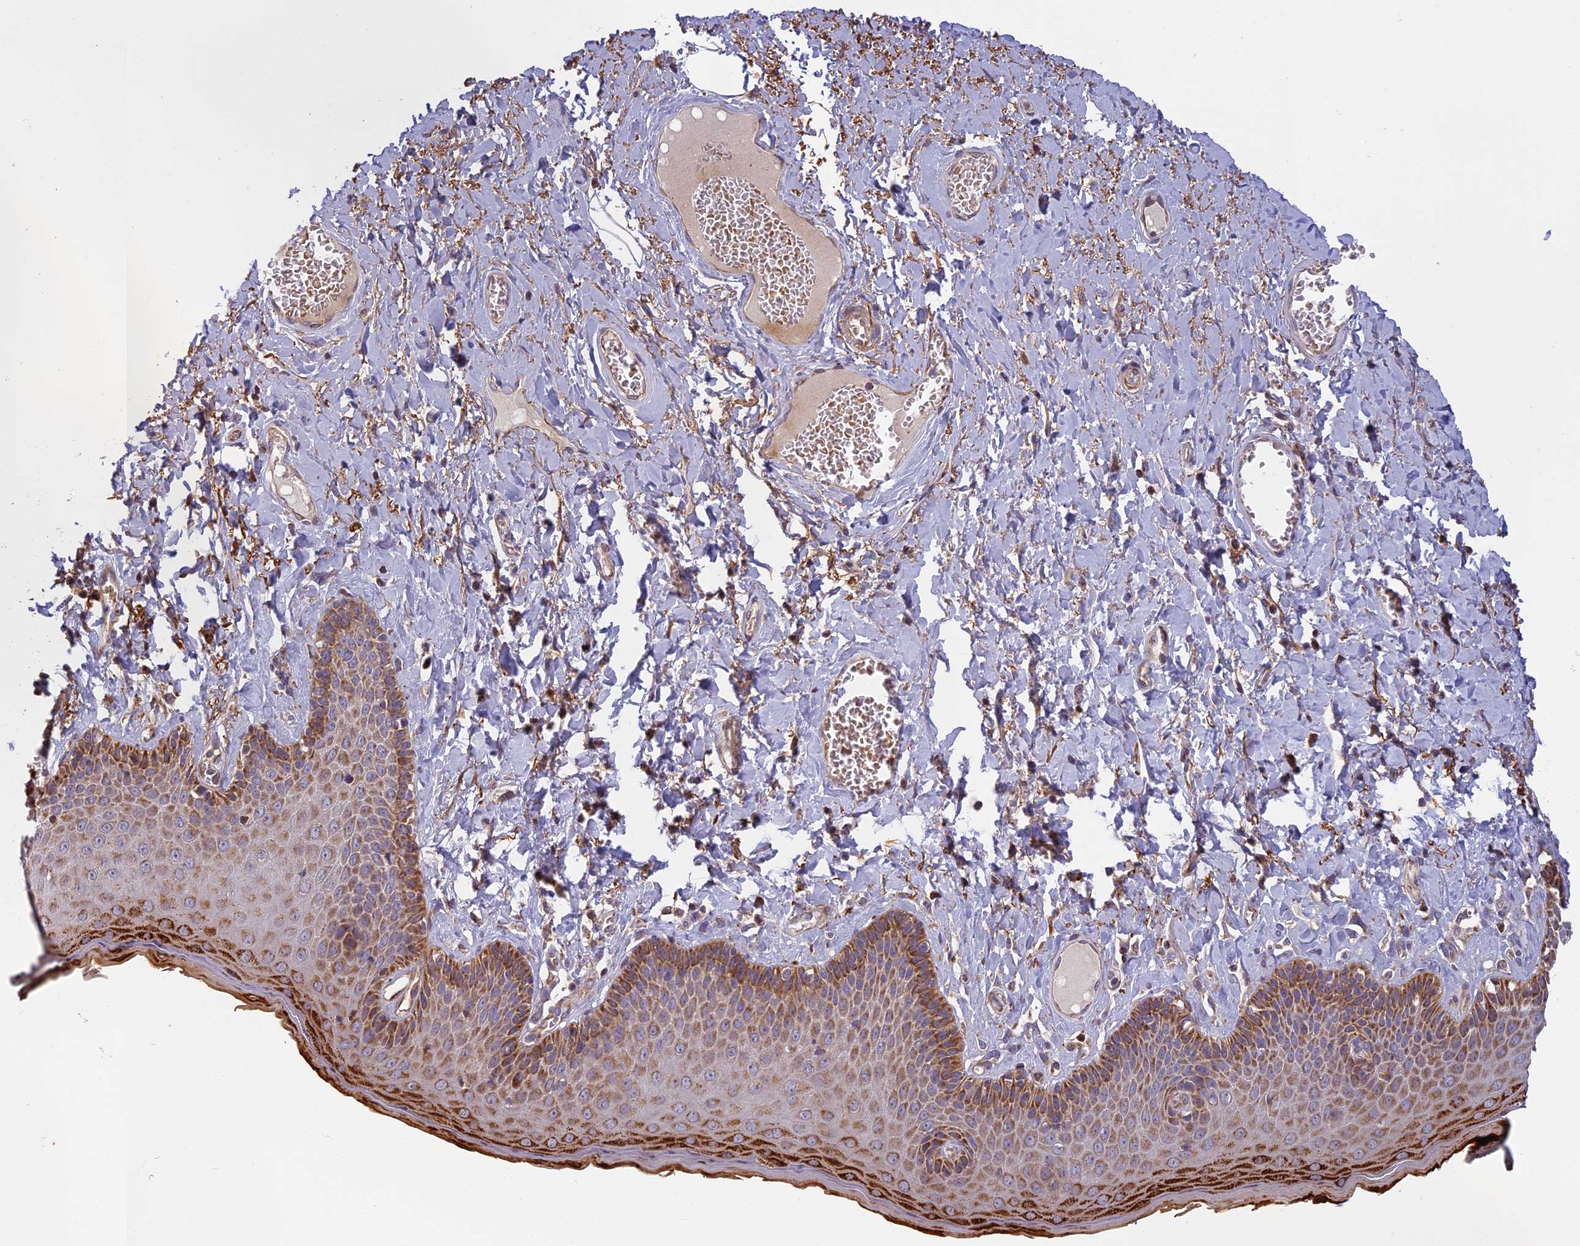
{"staining": {"intensity": "strong", "quantity": "25%-75%", "location": "cytoplasmic/membranous"}, "tissue": "skin", "cell_type": "Epidermal cells", "image_type": "normal", "snomed": [{"axis": "morphology", "description": "Normal tissue, NOS"}, {"axis": "topography", "description": "Anal"}], "caption": "Immunohistochemical staining of unremarkable human skin demonstrates strong cytoplasmic/membranous protein expression in approximately 25%-75% of epidermal cells.", "gene": "EDAR", "patient": {"sex": "male", "age": 69}}